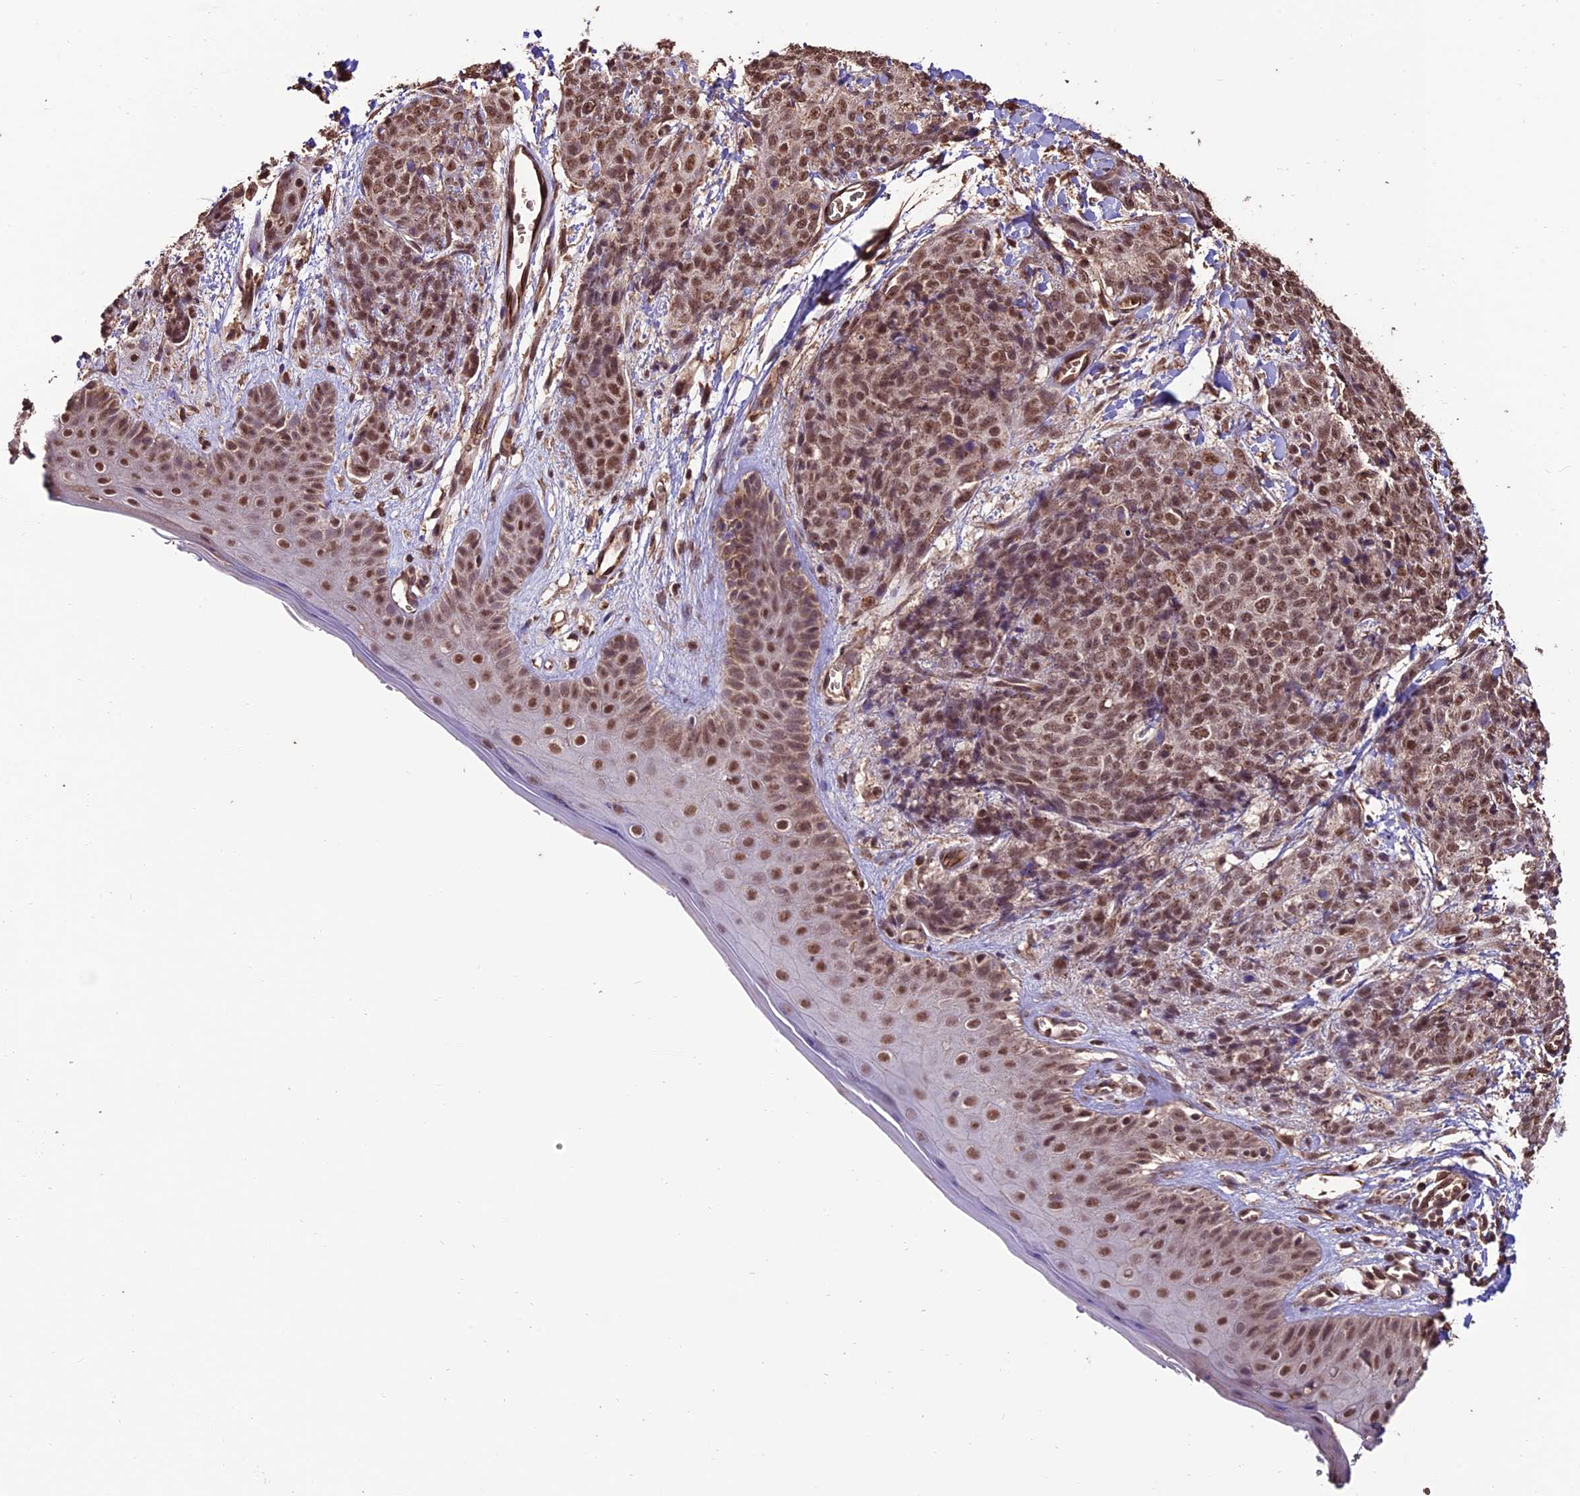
{"staining": {"intensity": "moderate", "quantity": ">75%", "location": "nuclear"}, "tissue": "skin cancer", "cell_type": "Tumor cells", "image_type": "cancer", "snomed": [{"axis": "morphology", "description": "Squamous cell carcinoma, NOS"}, {"axis": "topography", "description": "Skin"}, {"axis": "topography", "description": "Vulva"}], "caption": "Immunohistochemistry (IHC) of human skin squamous cell carcinoma demonstrates medium levels of moderate nuclear expression in about >75% of tumor cells.", "gene": "CABIN1", "patient": {"sex": "female", "age": 85}}